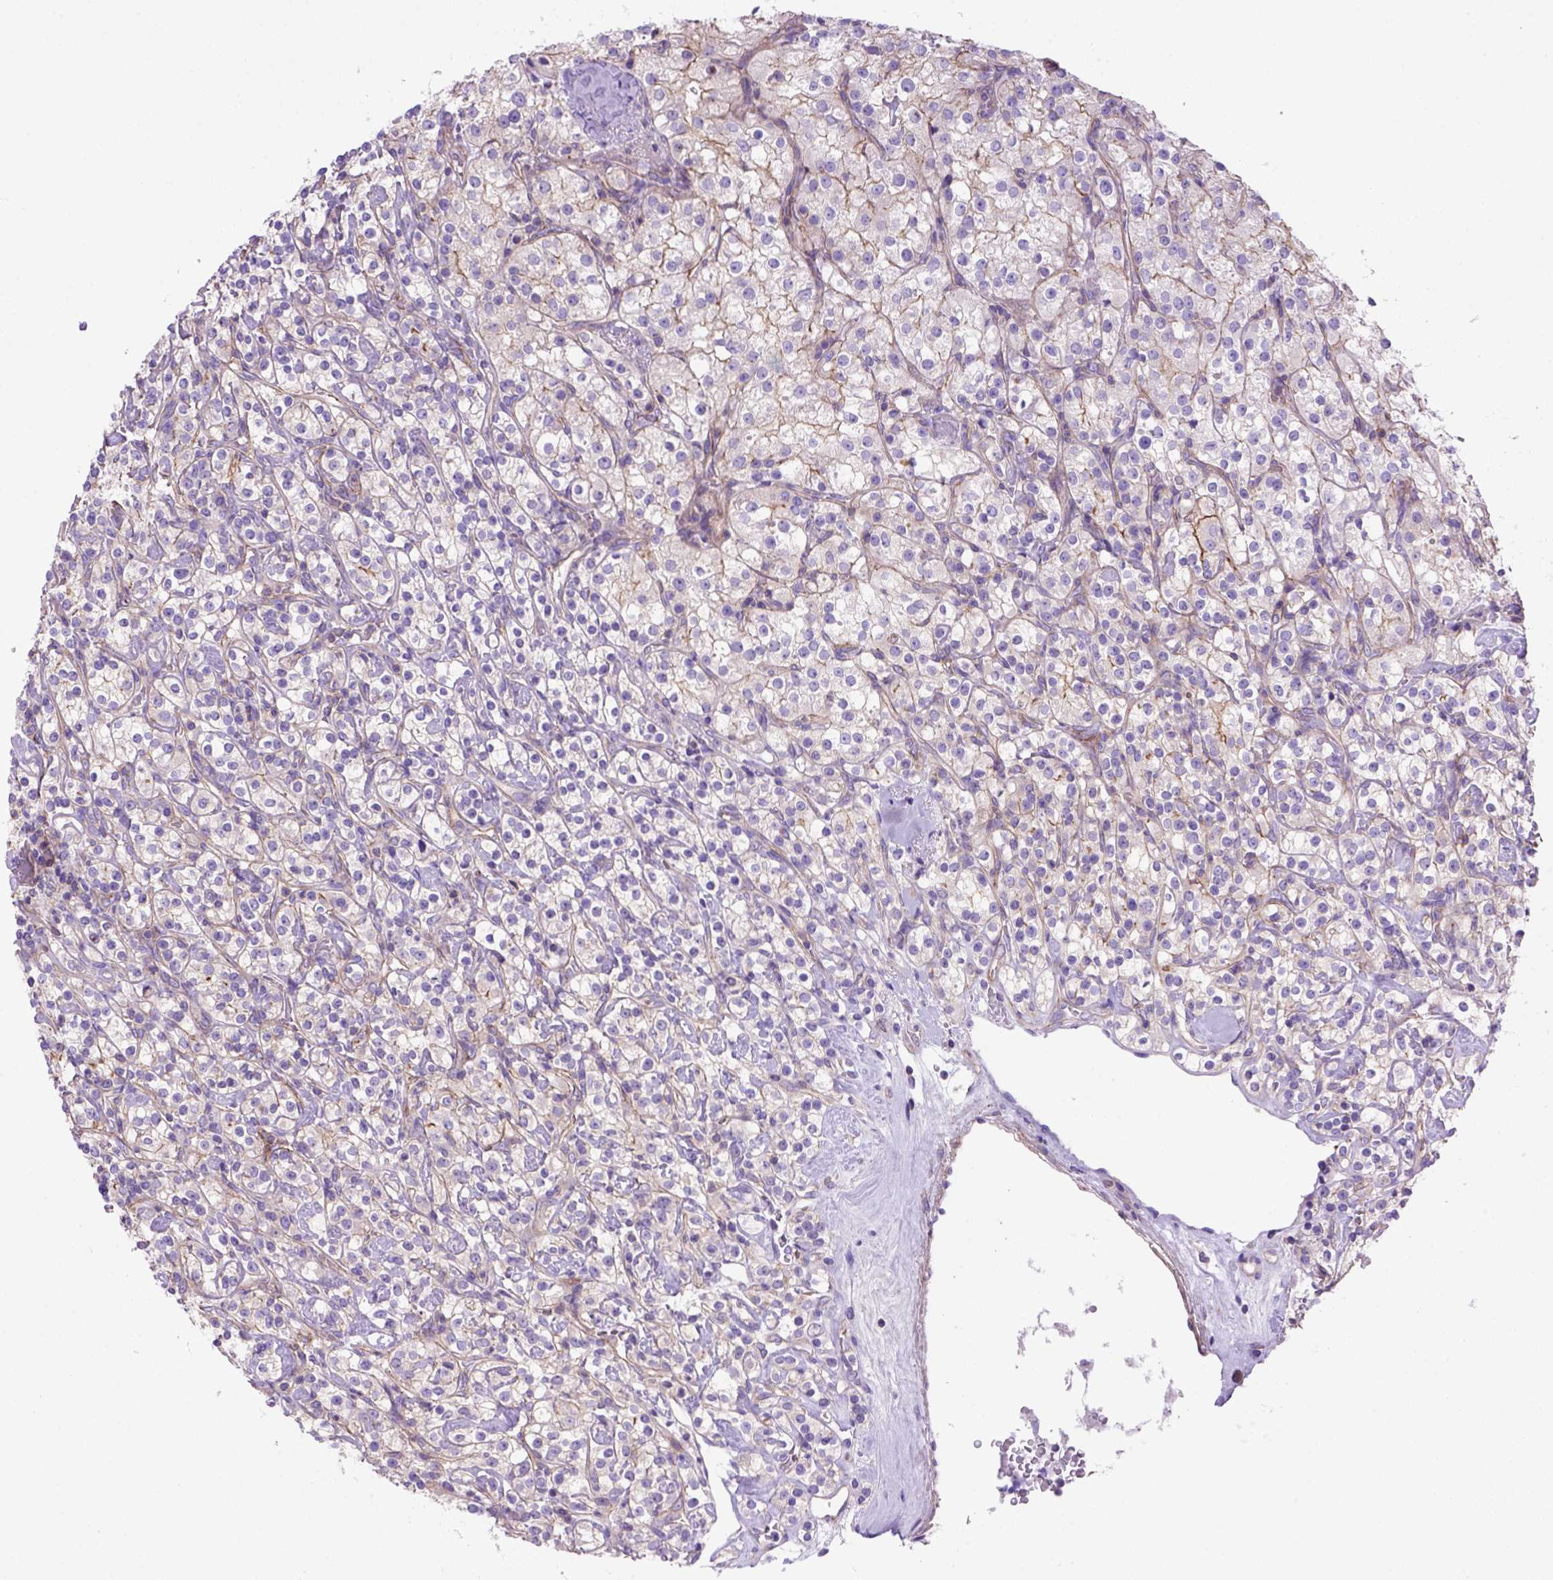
{"staining": {"intensity": "moderate", "quantity": "25%-75%", "location": "cytoplasmic/membranous"}, "tissue": "renal cancer", "cell_type": "Tumor cells", "image_type": "cancer", "snomed": [{"axis": "morphology", "description": "Adenocarcinoma, NOS"}, {"axis": "topography", "description": "Kidney"}], "caption": "Renal cancer (adenocarcinoma) tissue exhibits moderate cytoplasmic/membranous staining in approximately 25%-75% of tumor cells, visualized by immunohistochemistry.", "gene": "PEX12", "patient": {"sex": "male", "age": 77}}